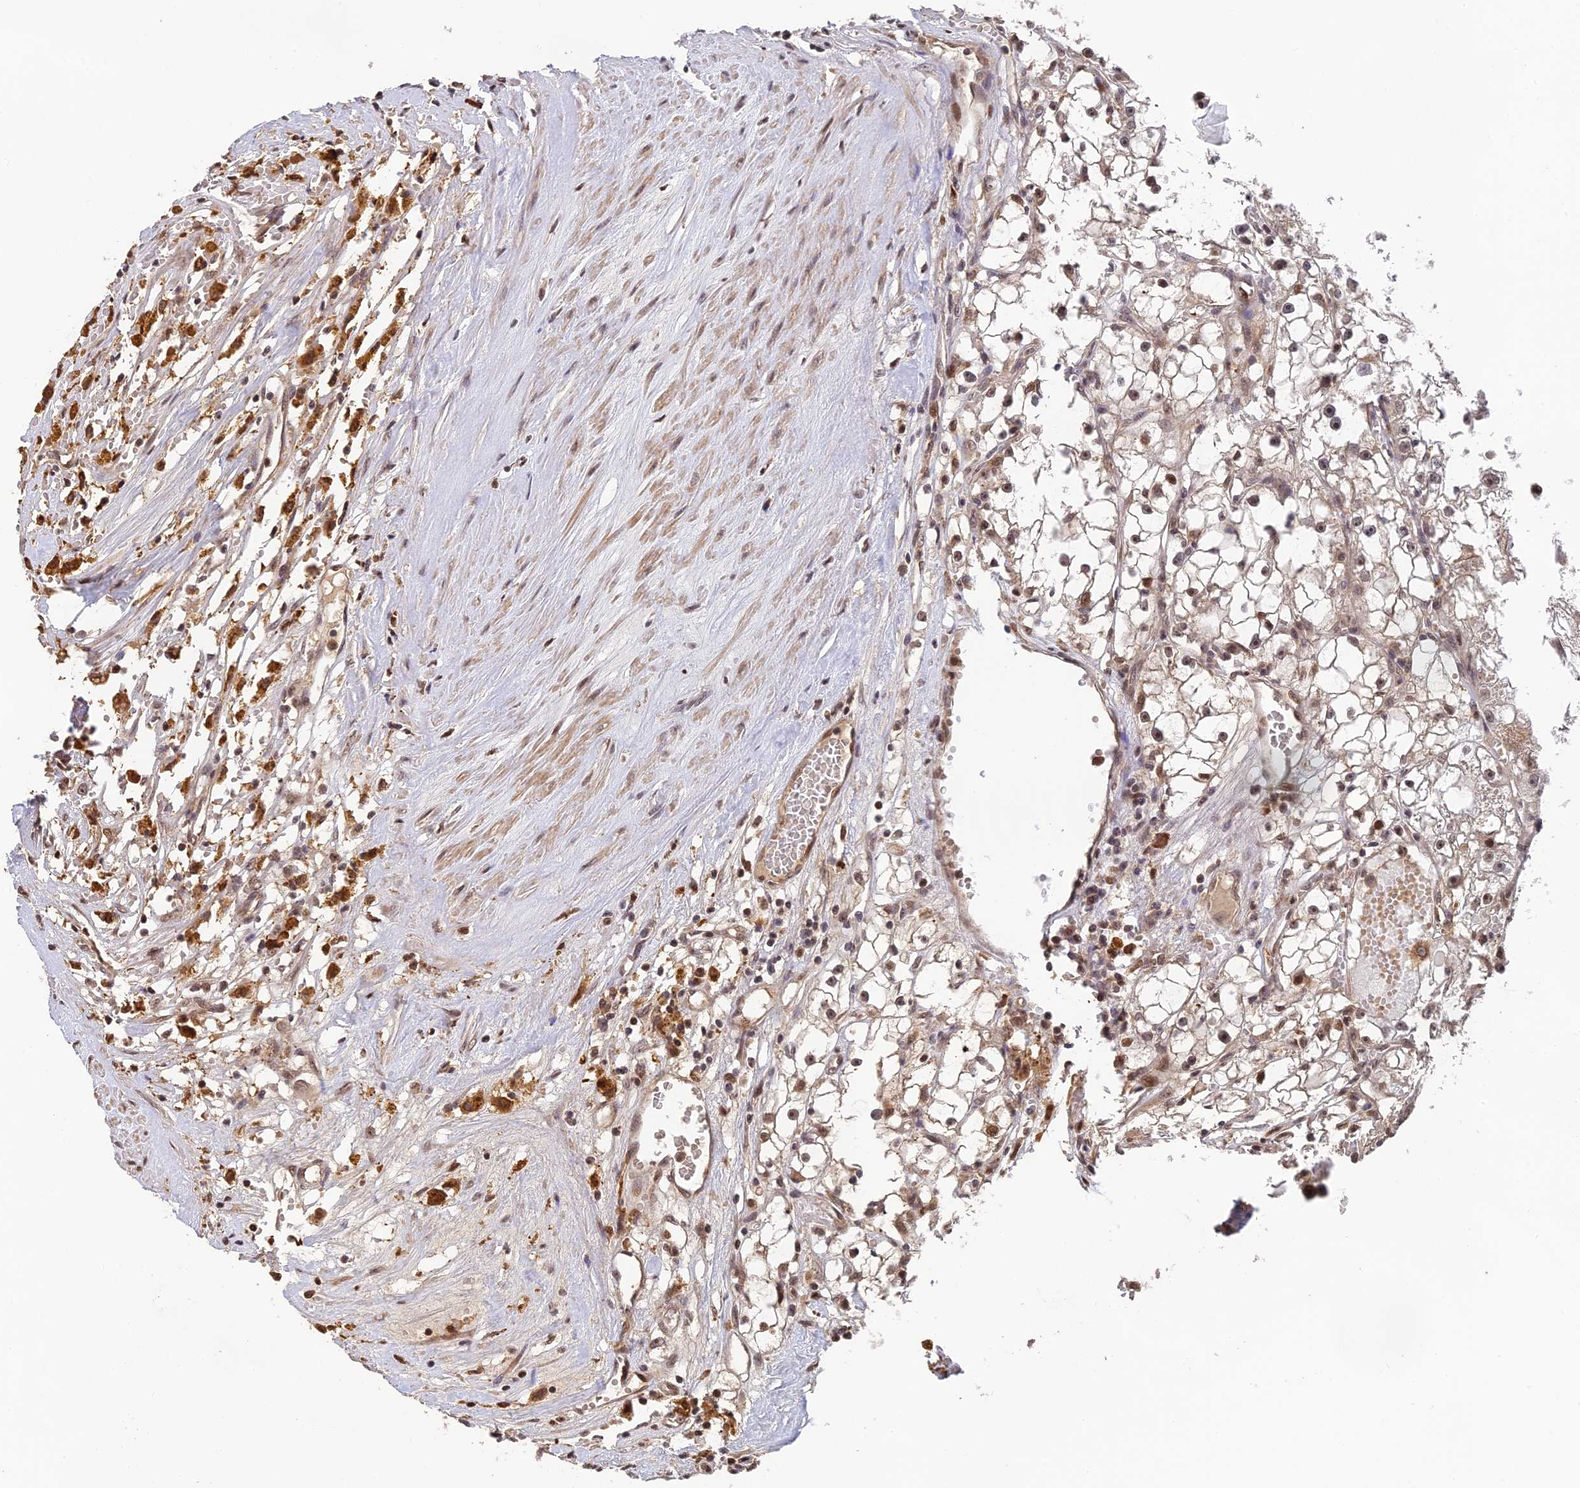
{"staining": {"intensity": "moderate", "quantity": ">75%", "location": "nuclear"}, "tissue": "renal cancer", "cell_type": "Tumor cells", "image_type": "cancer", "snomed": [{"axis": "morphology", "description": "Adenocarcinoma, NOS"}, {"axis": "topography", "description": "Kidney"}], "caption": "IHC (DAB) staining of renal cancer displays moderate nuclear protein staining in approximately >75% of tumor cells.", "gene": "OSBPL1A", "patient": {"sex": "male", "age": 56}}